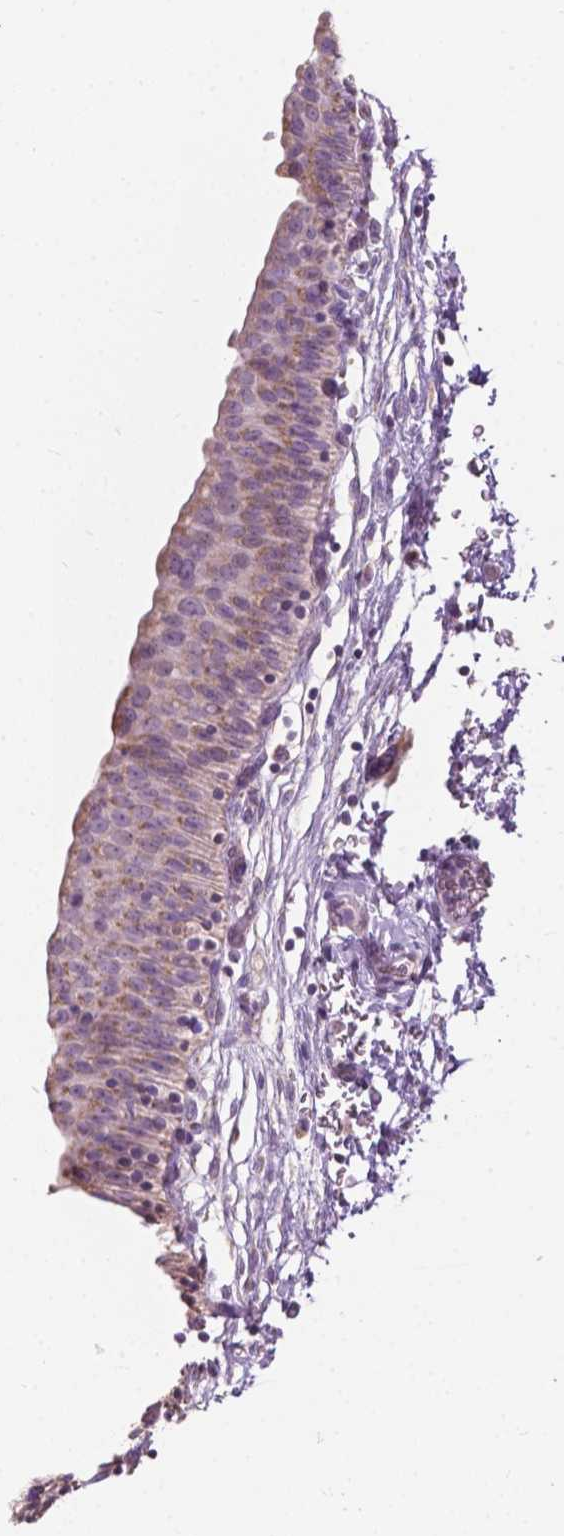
{"staining": {"intensity": "weak", "quantity": "<25%", "location": "cytoplasmic/membranous"}, "tissue": "urinary bladder", "cell_type": "Urothelial cells", "image_type": "normal", "snomed": [{"axis": "morphology", "description": "Normal tissue, NOS"}, {"axis": "topography", "description": "Urinary bladder"}], "caption": "IHC of normal human urinary bladder exhibits no expression in urothelial cells. (Brightfield microscopy of DAB IHC at high magnification).", "gene": "NDUFS1", "patient": {"sex": "male", "age": 56}}